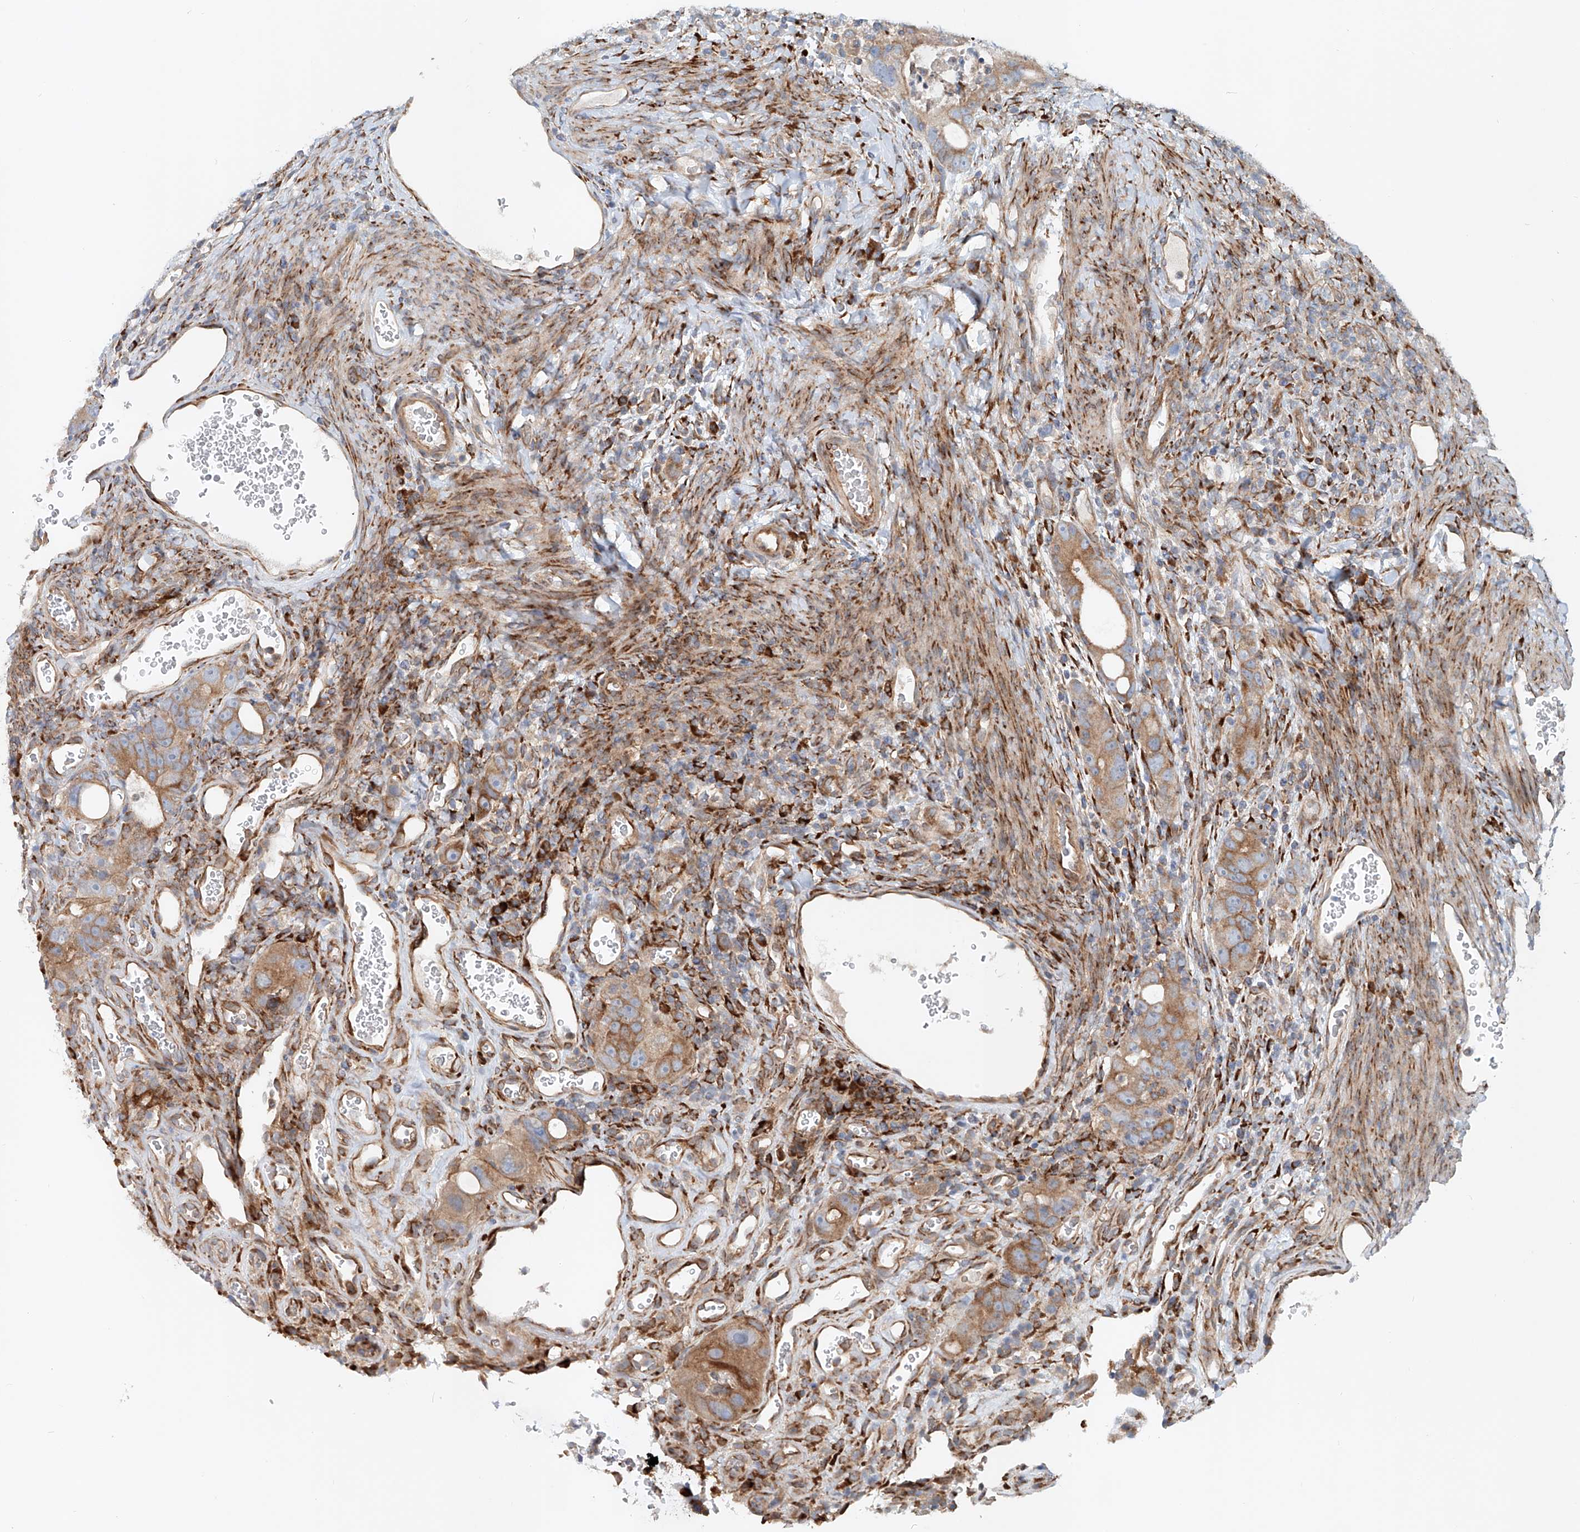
{"staining": {"intensity": "moderate", "quantity": ">75%", "location": "cytoplasmic/membranous"}, "tissue": "colorectal cancer", "cell_type": "Tumor cells", "image_type": "cancer", "snomed": [{"axis": "morphology", "description": "Adenocarcinoma, NOS"}, {"axis": "topography", "description": "Rectum"}], "caption": "The micrograph shows a brown stain indicating the presence of a protein in the cytoplasmic/membranous of tumor cells in colorectal cancer.", "gene": "SNAP29", "patient": {"sex": "male", "age": 59}}